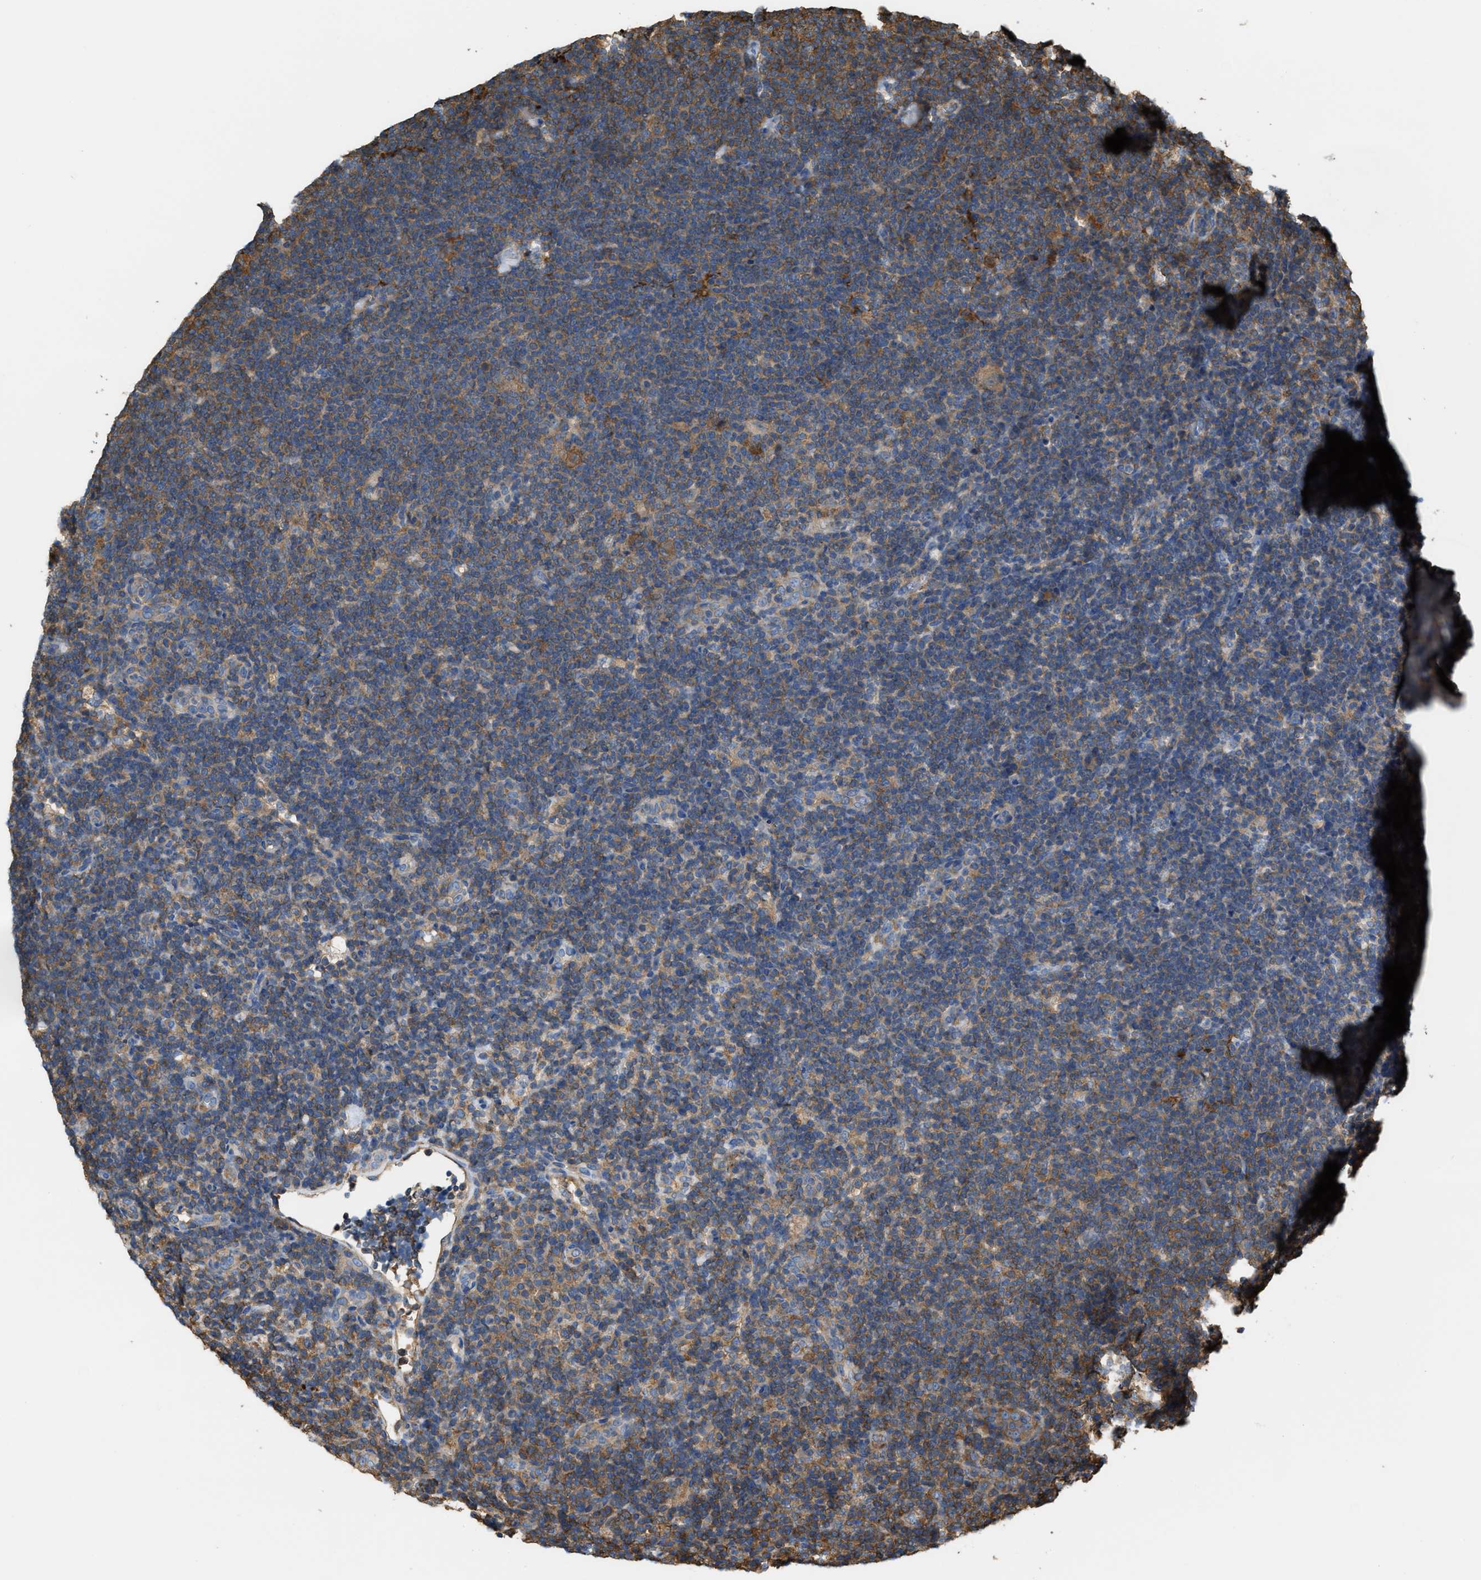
{"staining": {"intensity": "weak", "quantity": "<25%", "location": "cytoplasmic/membranous"}, "tissue": "lymphoma", "cell_type": "Tumor cells", "image_type": "cancer", "snomed": [{"axis": "morphology", "description": "Hodgkin's disease, NOS"}, {"axis": "topography", "description": "Lymph node"}], "caption": "There is no significant positivity in tumor cells of lymphoma.", "gene": "ATIC", "patient": {"sex": "female", "age": 57}}